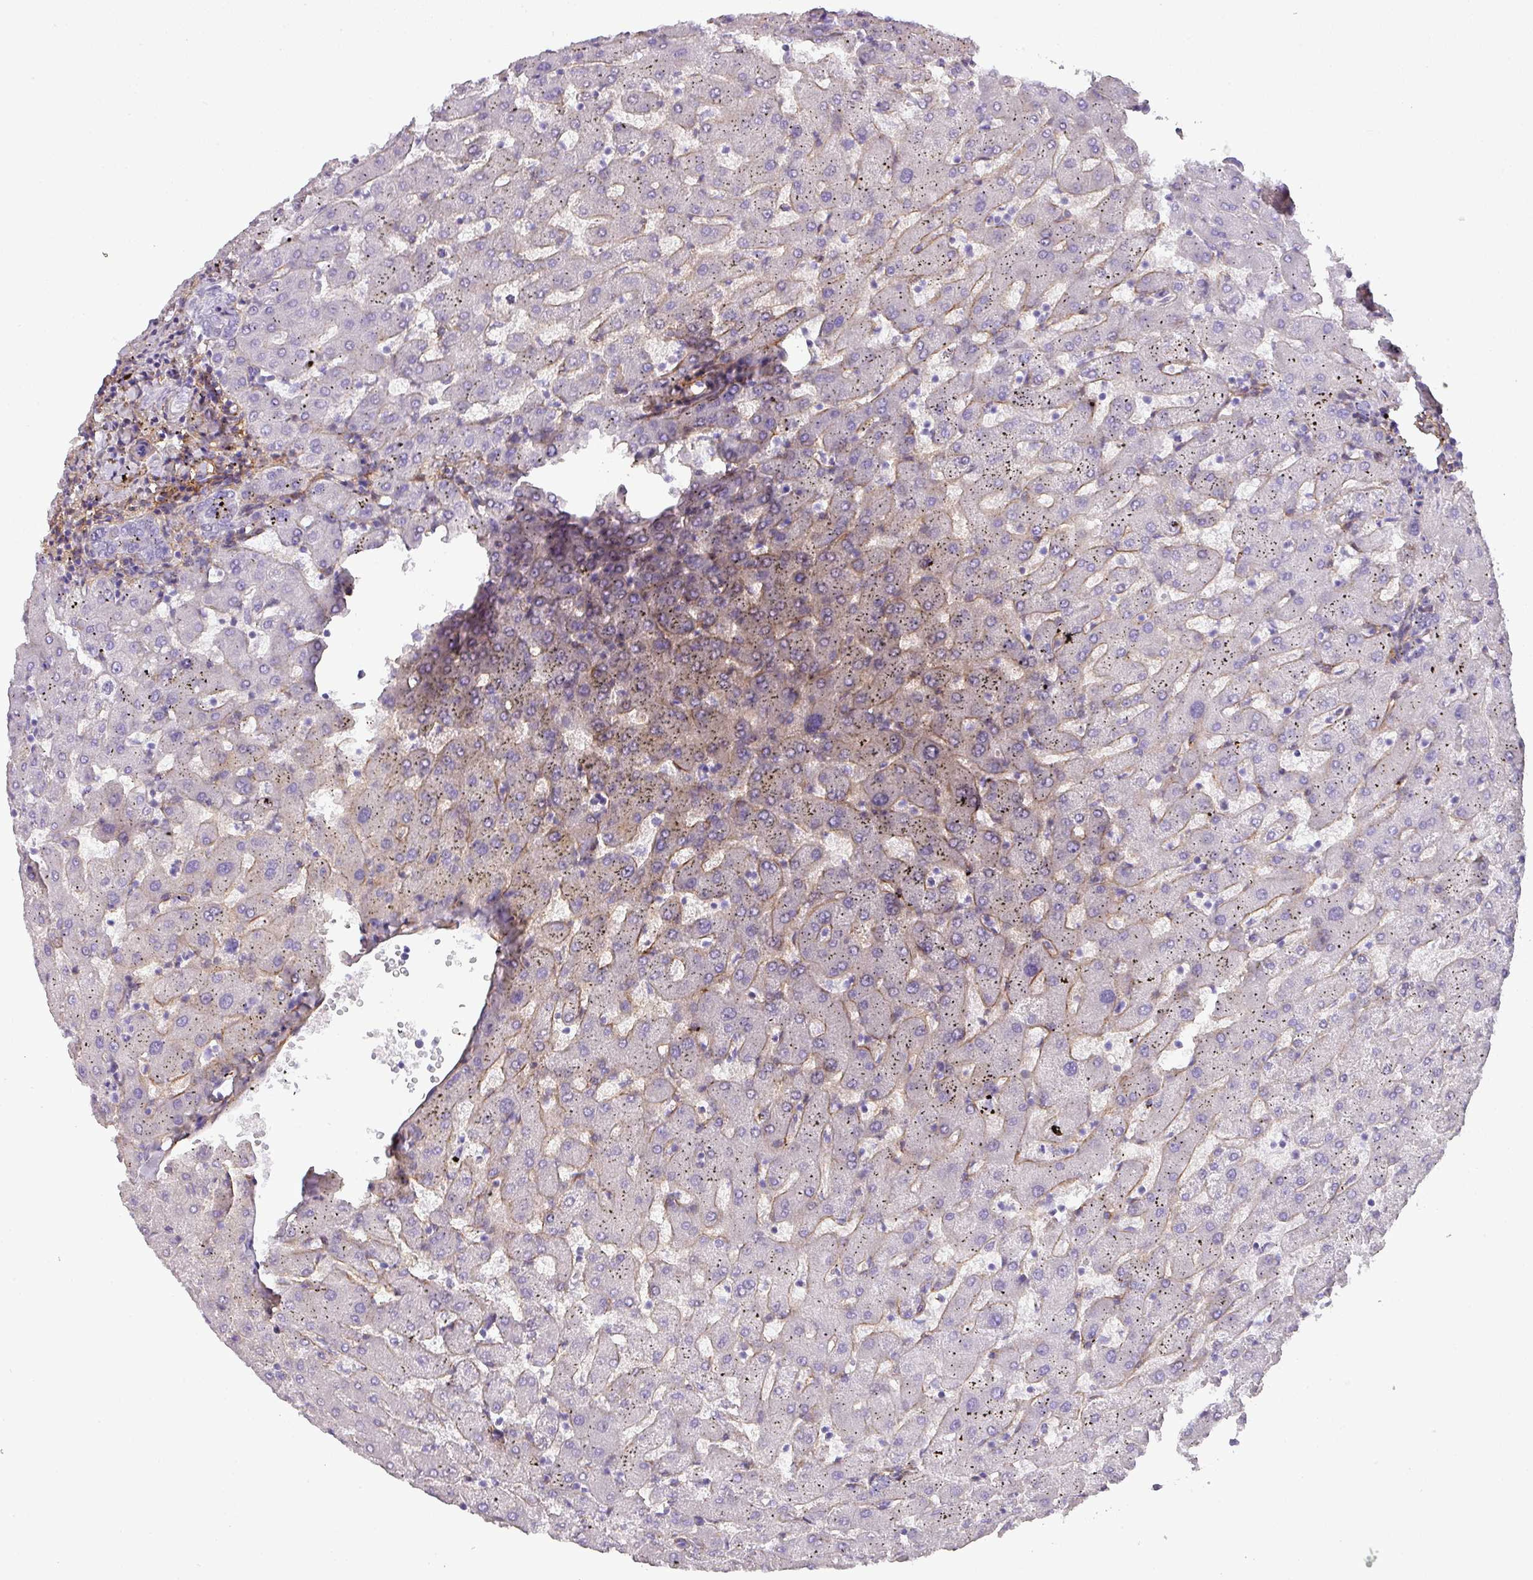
{"staining": {"intensity": "negative", "quantity": "none", "location": "none"}, "tissue": "liver", "cell_type": "Cholangiocytes", "image_type": "normal", "snomed": [{"axis": "morphology", "description": "Normal tissue, NOS"}, {"axis": "topography", "description": "Liver"}], "caption": "An immunohistochemistry (IHC) histopathology image of benign liver is shown. There is no staining in cholangiocytes of liver. The staining is performed using DAB (3,3'-diaminobenzidine) brown chromogen with nuclei counter-stained in using hematoxylin.", "gene": "PARD6G", "patient": {"sex": "female", "age": 63}}